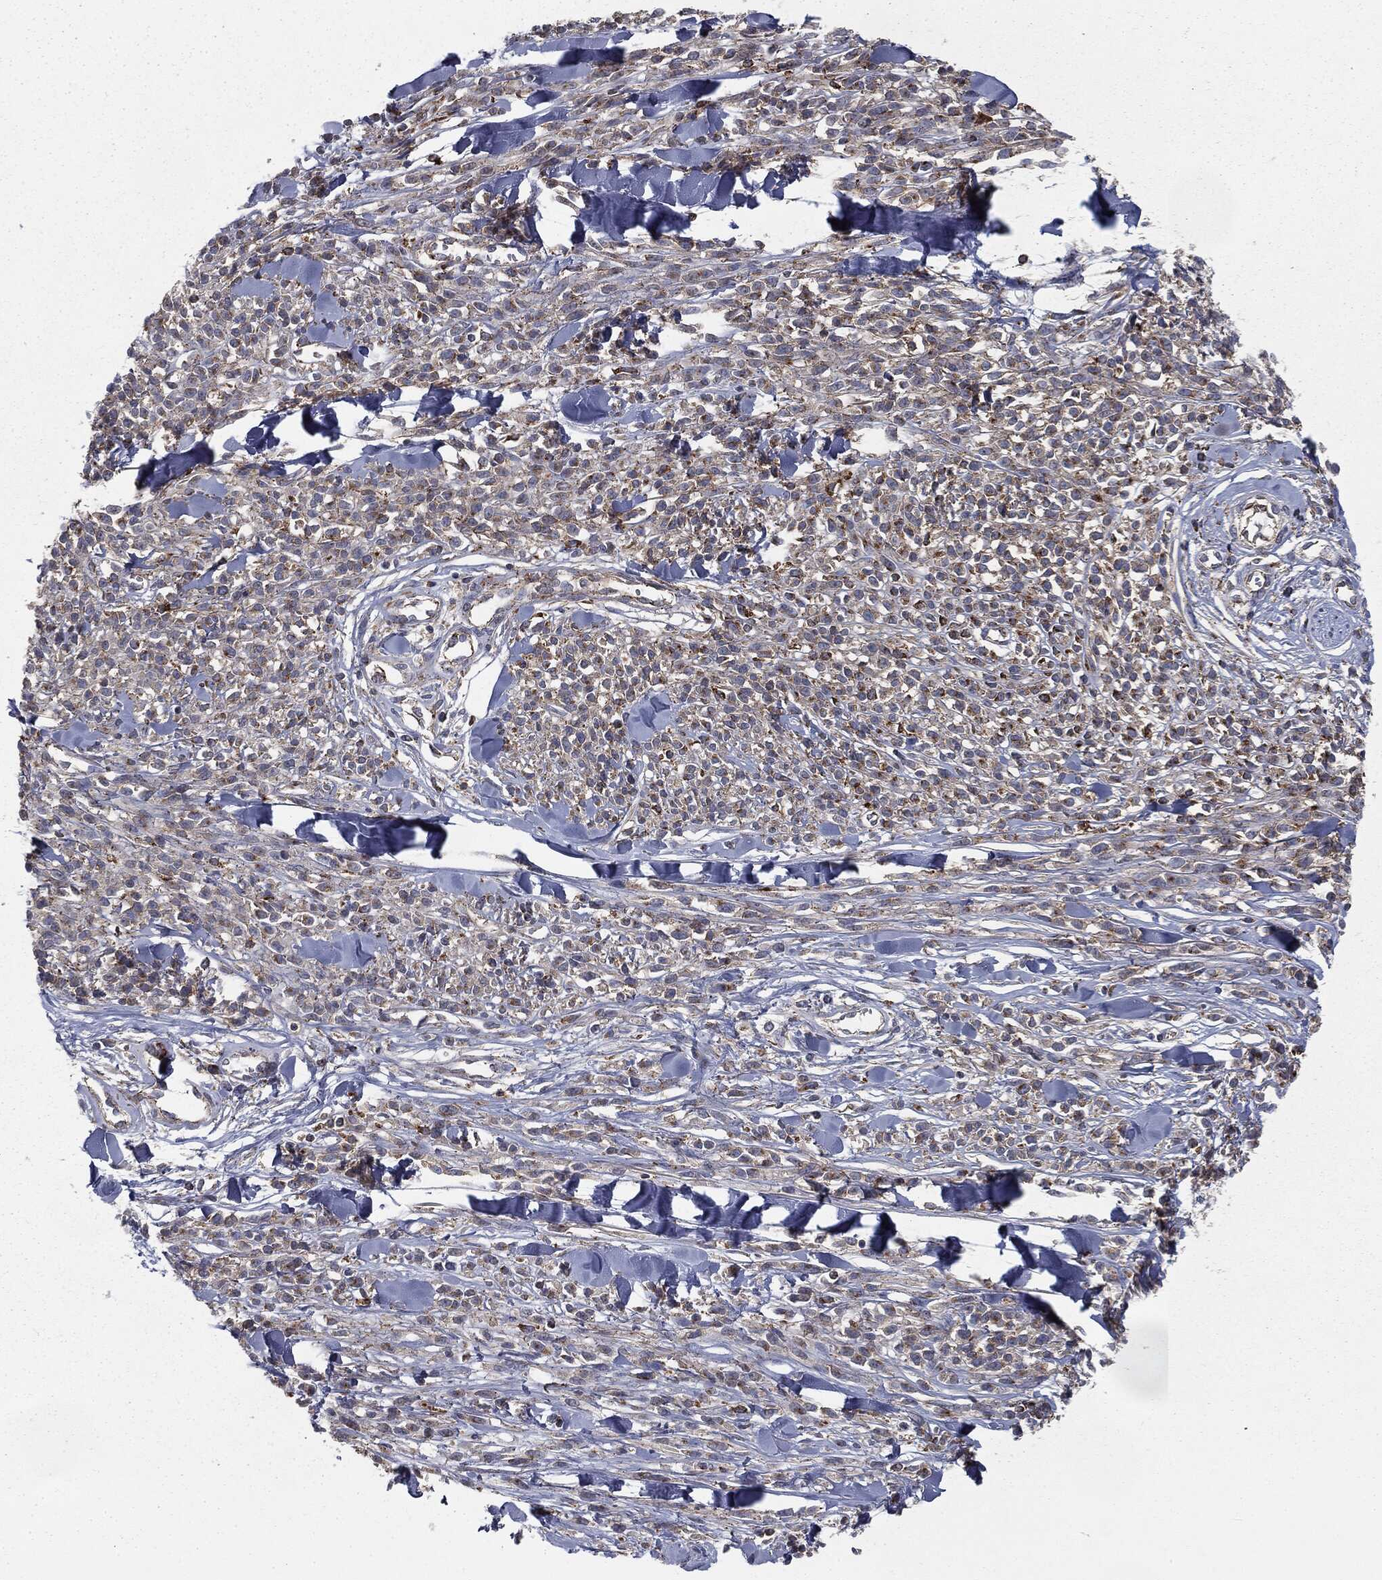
{"staining": {"intensity": "strong", "quantity": "<25%", "location": "cytoplasmic/membranous"}, "tissue": "melanoma", "cell_type": "Tumor cells", "image_type": "cancer", "snomed": [{"axis": "morphology", "description": "Malignant melanoma, NOS"}, {"axis": "topography", "description": "Skin"}, {"axis": "topography", "description": "Skin of trunk"}], "caption": "This is a histology image of IHC staining of melanoma, which shows strong staining in the cytoplasmic/membranous of tumor cells.", "gene": "CTSA", "patient": {"sex": "male", "age": 74}}